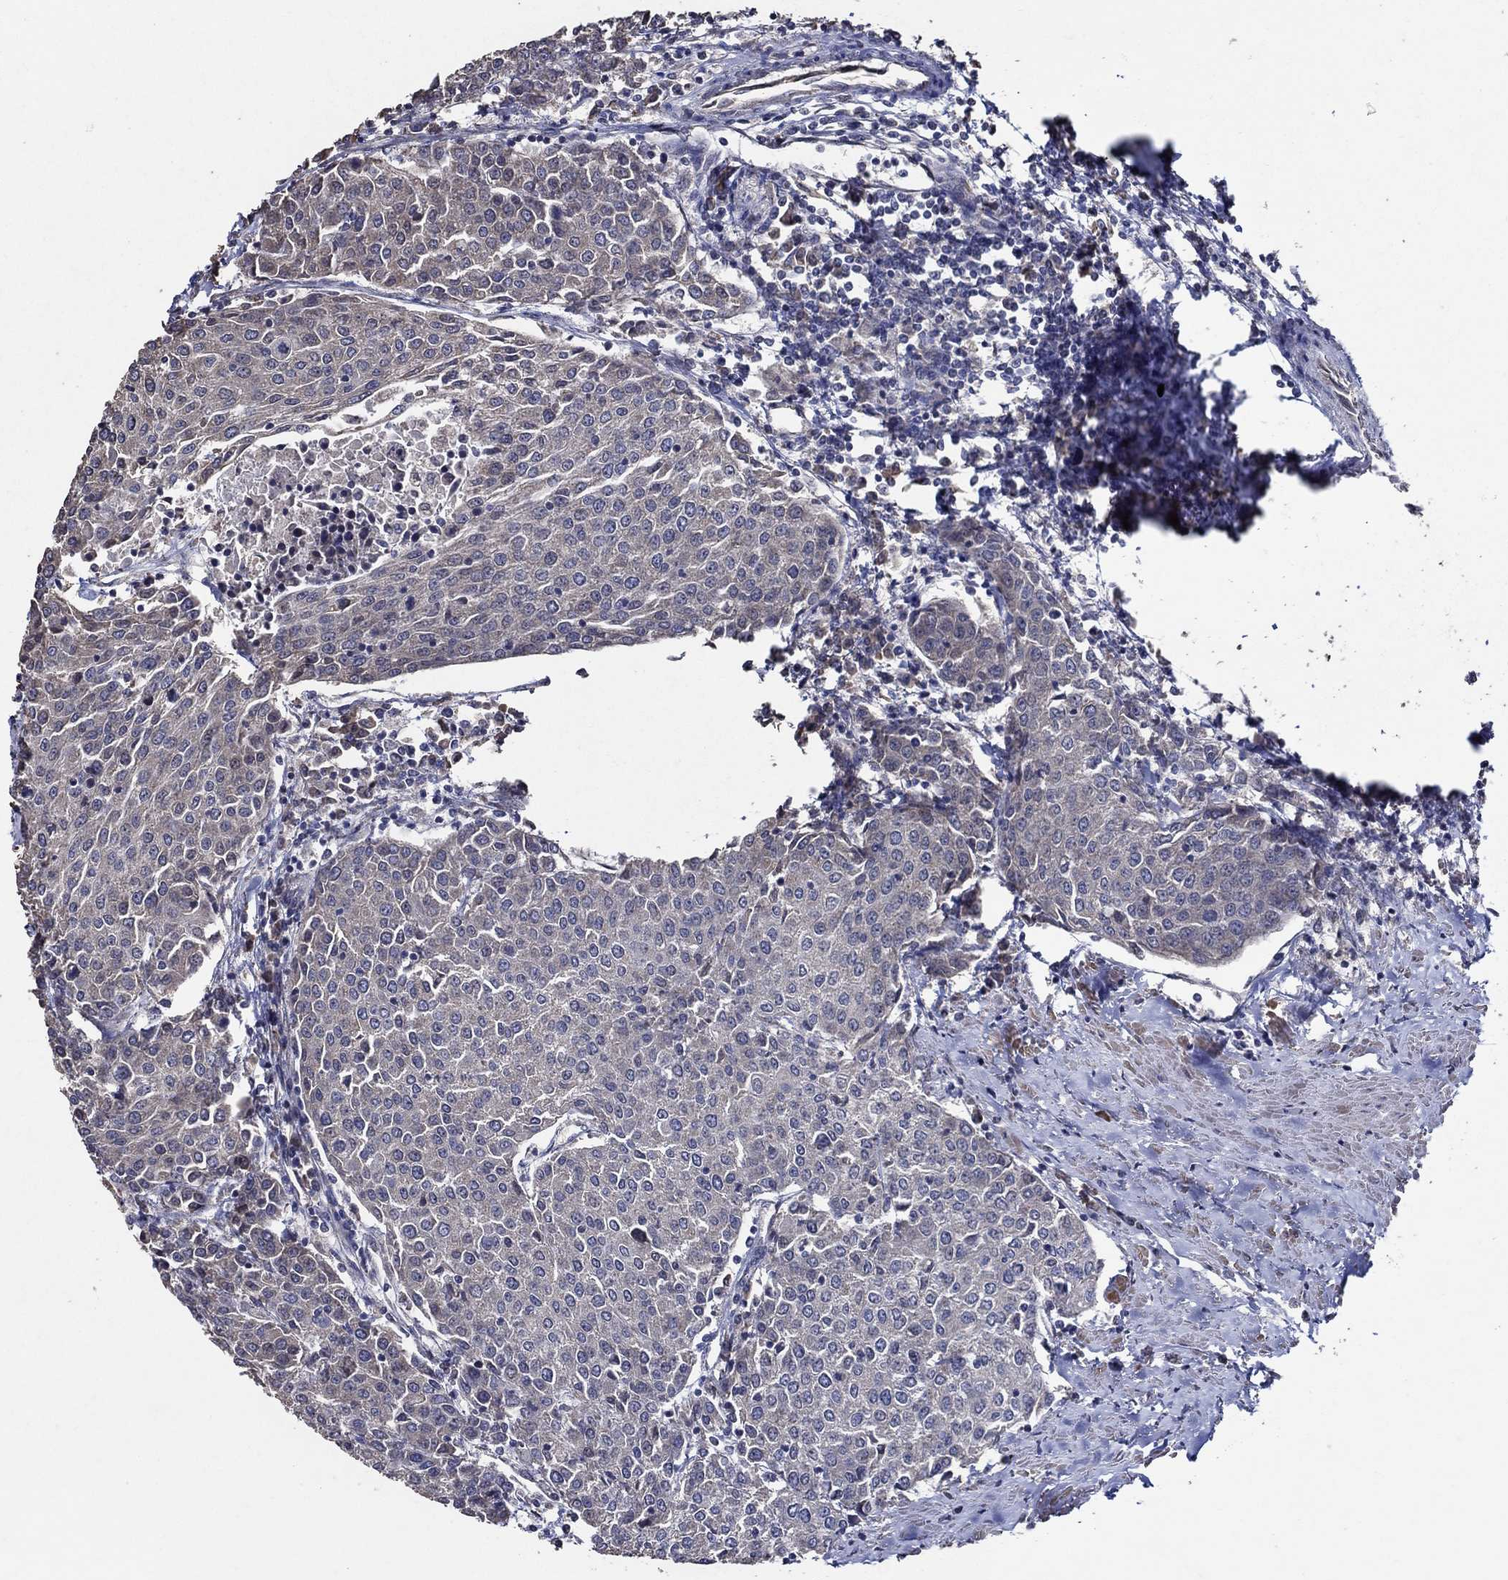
{"staining": {"intensity": "weak", "quantity": "<25%", "location": "cytoplasmic/membranous"}, "tissue": "urothelial cancer", "cell_type": "Tumor cells", "image_type": "cancer", "snomed": [{"axis": "morphology", "description": "Urothelial carcinoma, High grade"}, {"axis": "topography", "description": "Urinary bladder"}], "caption": "Urothelial cancer was stained to show a protein in brown. There is no significant staining in tumor cells.", "gene": "HAP1", "patient": {"sex": "female", "age": 85}}